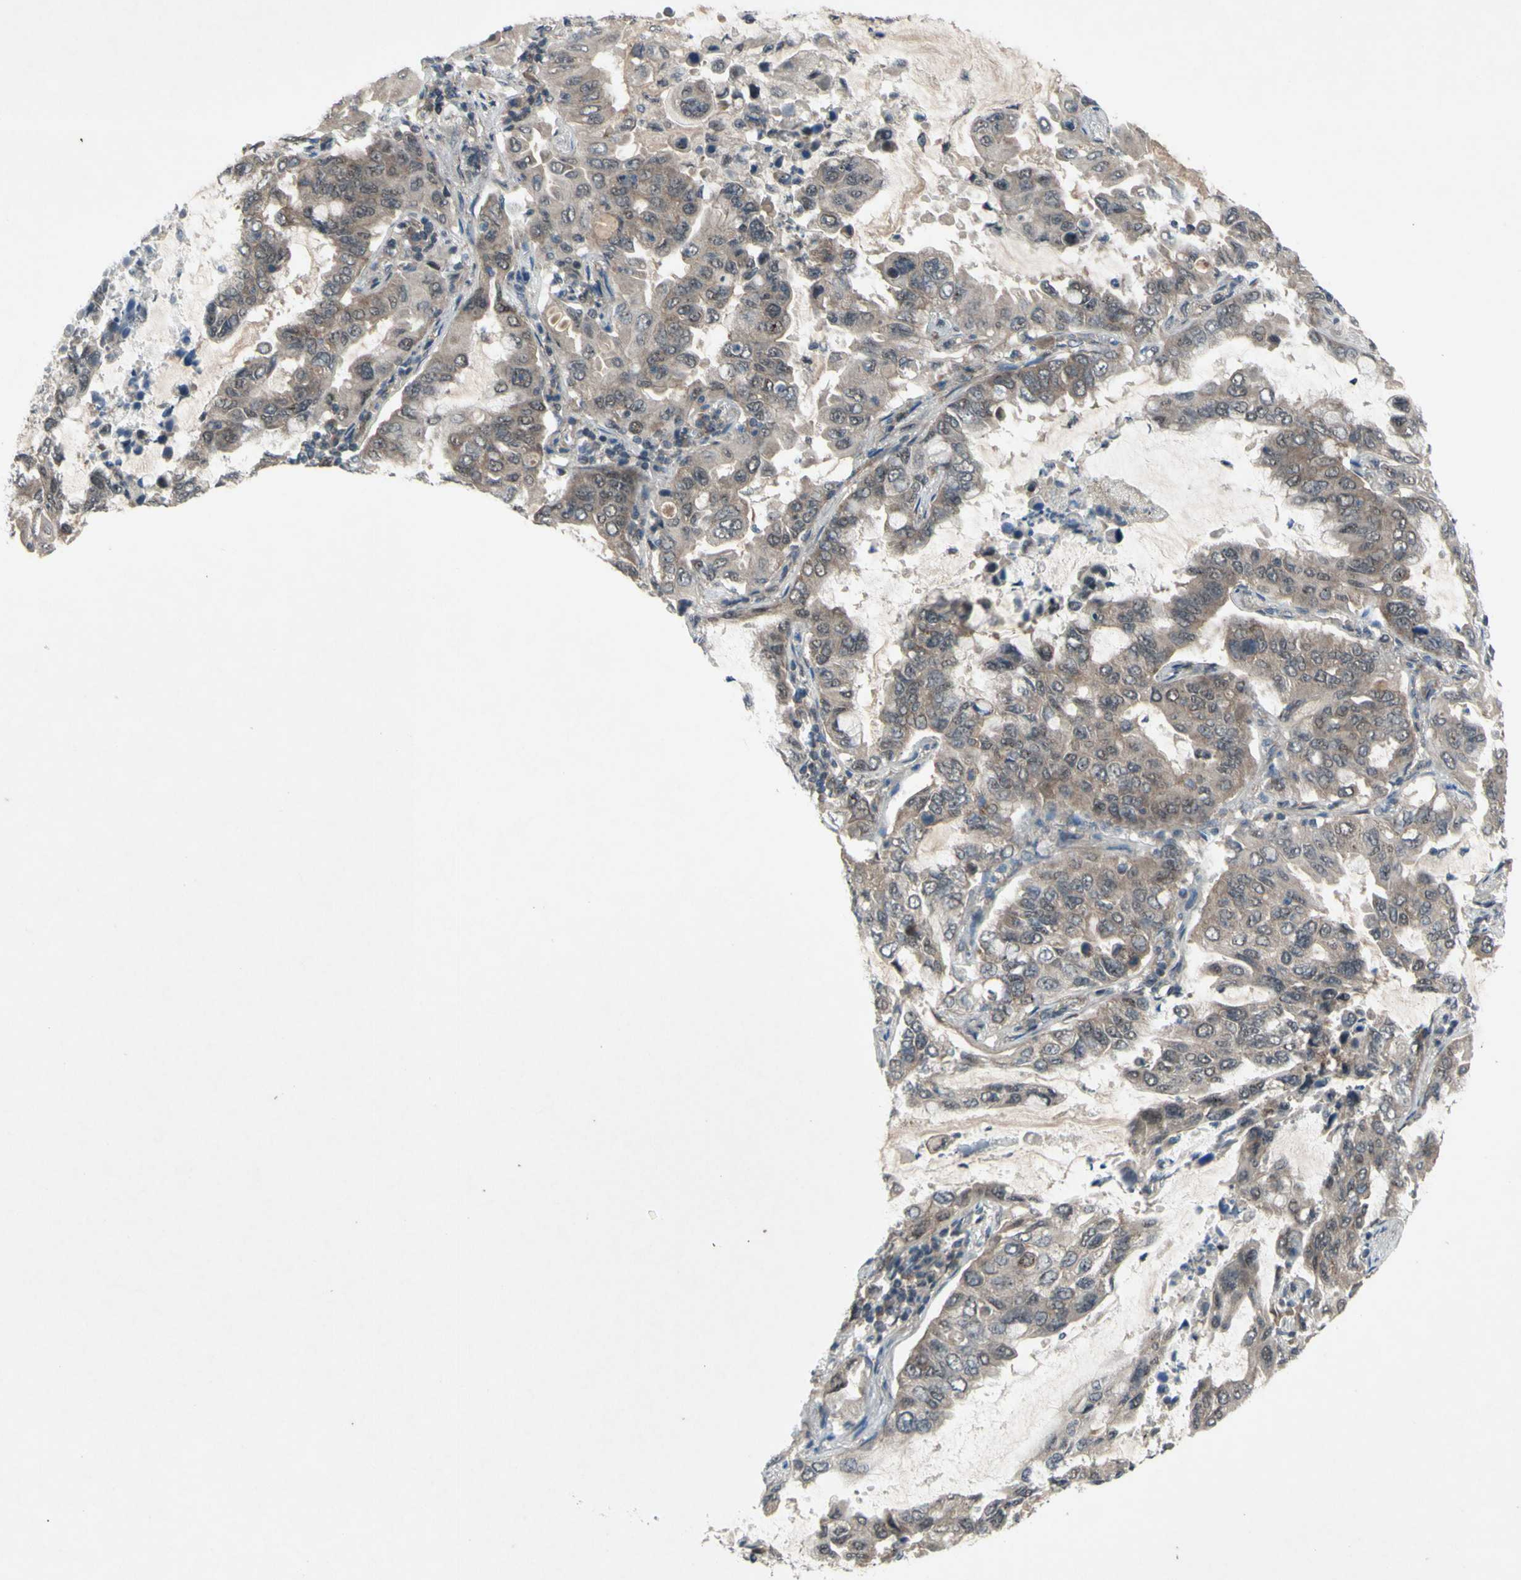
{"staining": {"intensity": "weak", "quantity": ">75%", "location": "cytoplasmic/membranous"}, "tissue": "lung cancer", "cell_type": "Tumor cells", "image_type": "cancer", "snomed": [{"axis": "morphology", "description": "Adenocarcinoma, NOS"}, {"axis": "topography", "description": "Lung"}], "caption": "Lung cancer stained with immunohistochemistry displays weak cytoplasmic/membranous expression in about >75% of tumor cells. The protein is stained brown, and the nuclei are stained in blue (DAB (3,3'-diaminobenzidine) IHC with brightfield microscopy, high magnification).", "gene": "TRDMT1", "patient": {"sex": "male", "age": 64}}